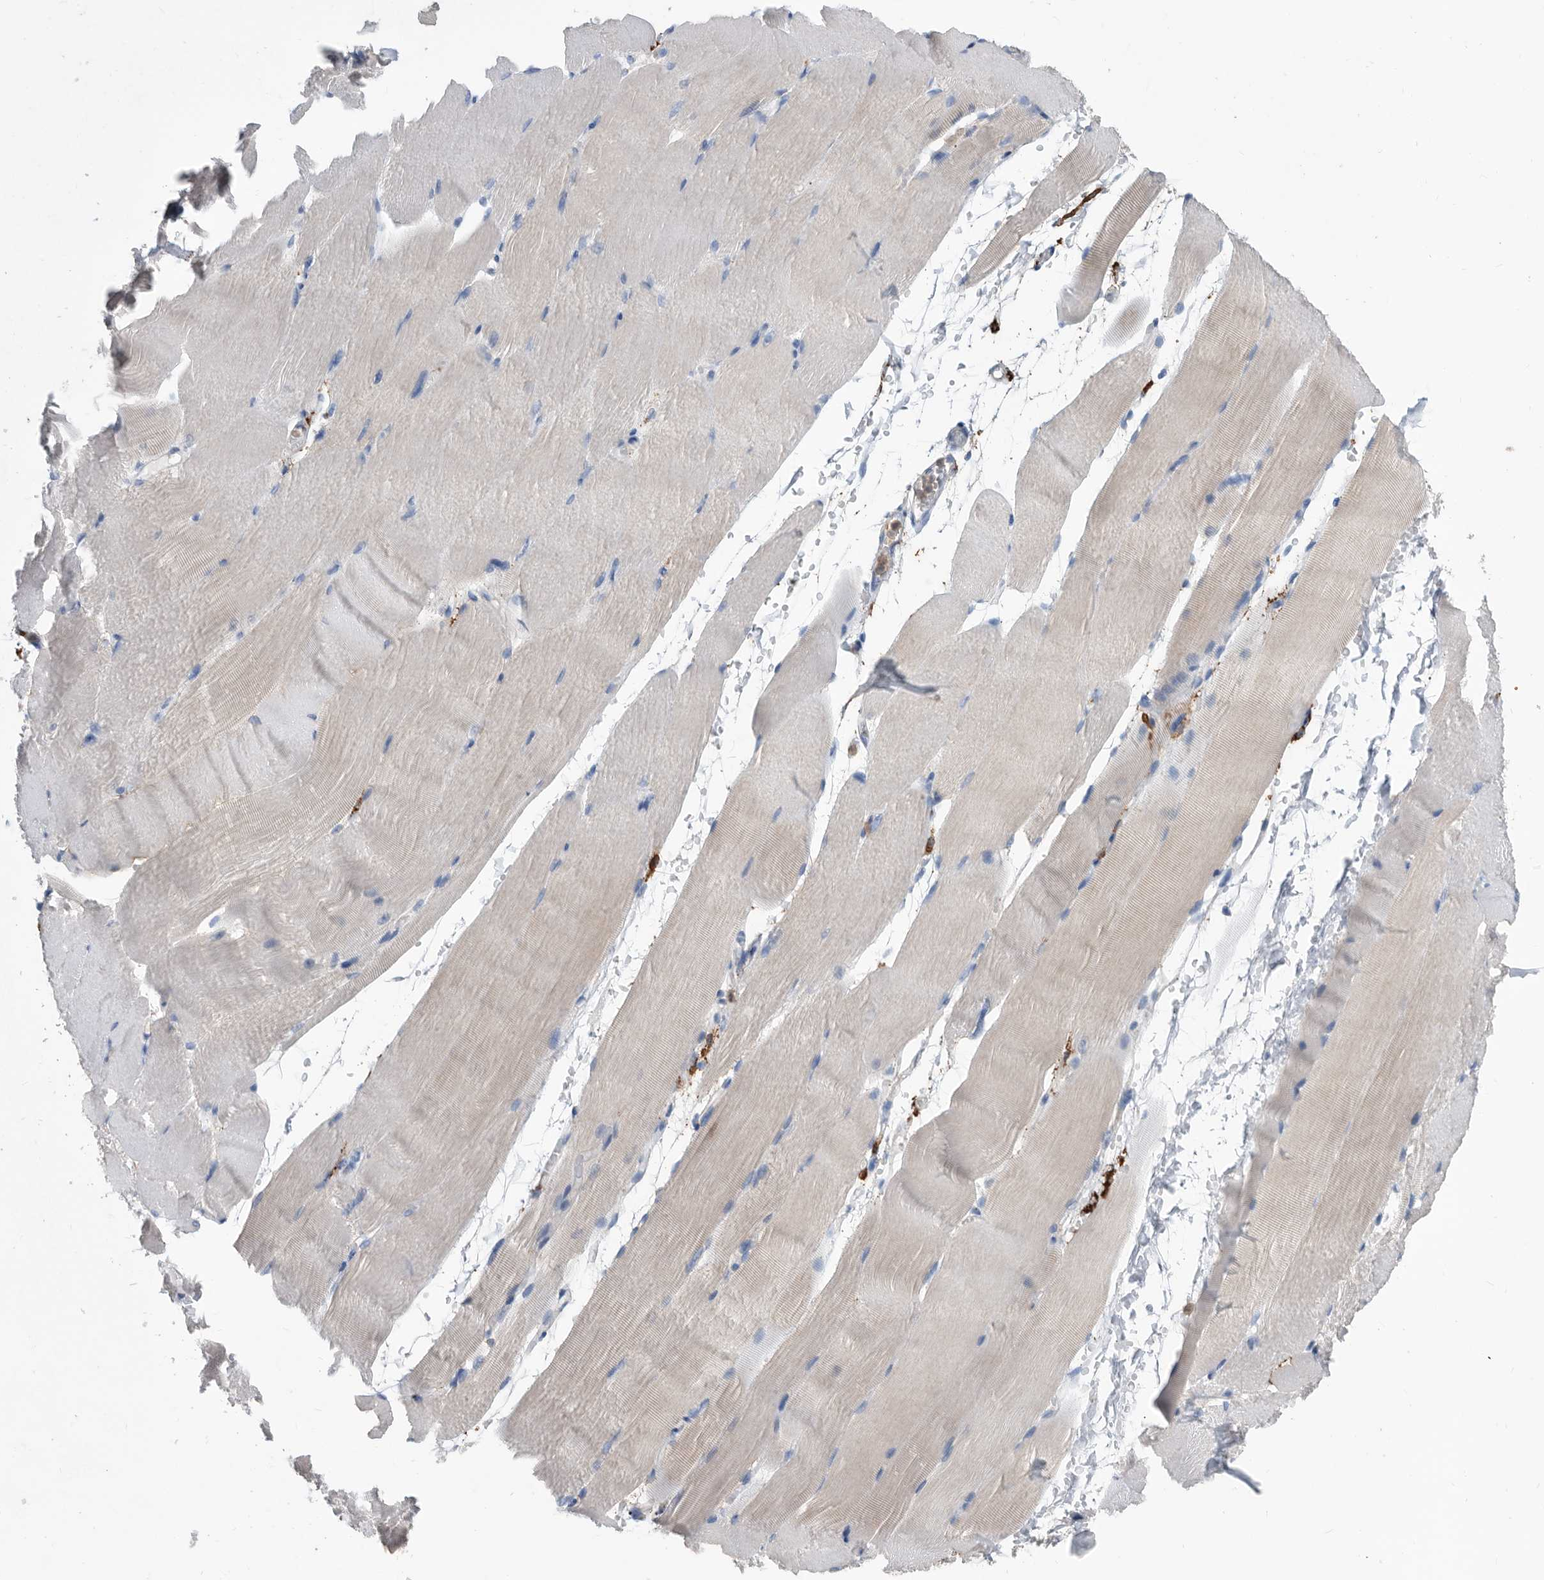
{"staining": {"intensity": "negative", "quantity": "none", "location": "none"}, "tissue": "skeletal muscle", "cell_type": "Myocytes", "image_type": "normal", "snomed": [{"axis": "morphology", "description": "Normal tissue, NOS"}, {"axis": "topography", "description": "Skeletal muscle"}, {"axis": "topography", "description": "Parathyroid gland"}], "caption": "Protein analysis of unremarkable skeletal muscle exhibits no significant positivity in myocytes.", "gene": "MS4A4A", "patient": {"sex": "female", "age": 37}}